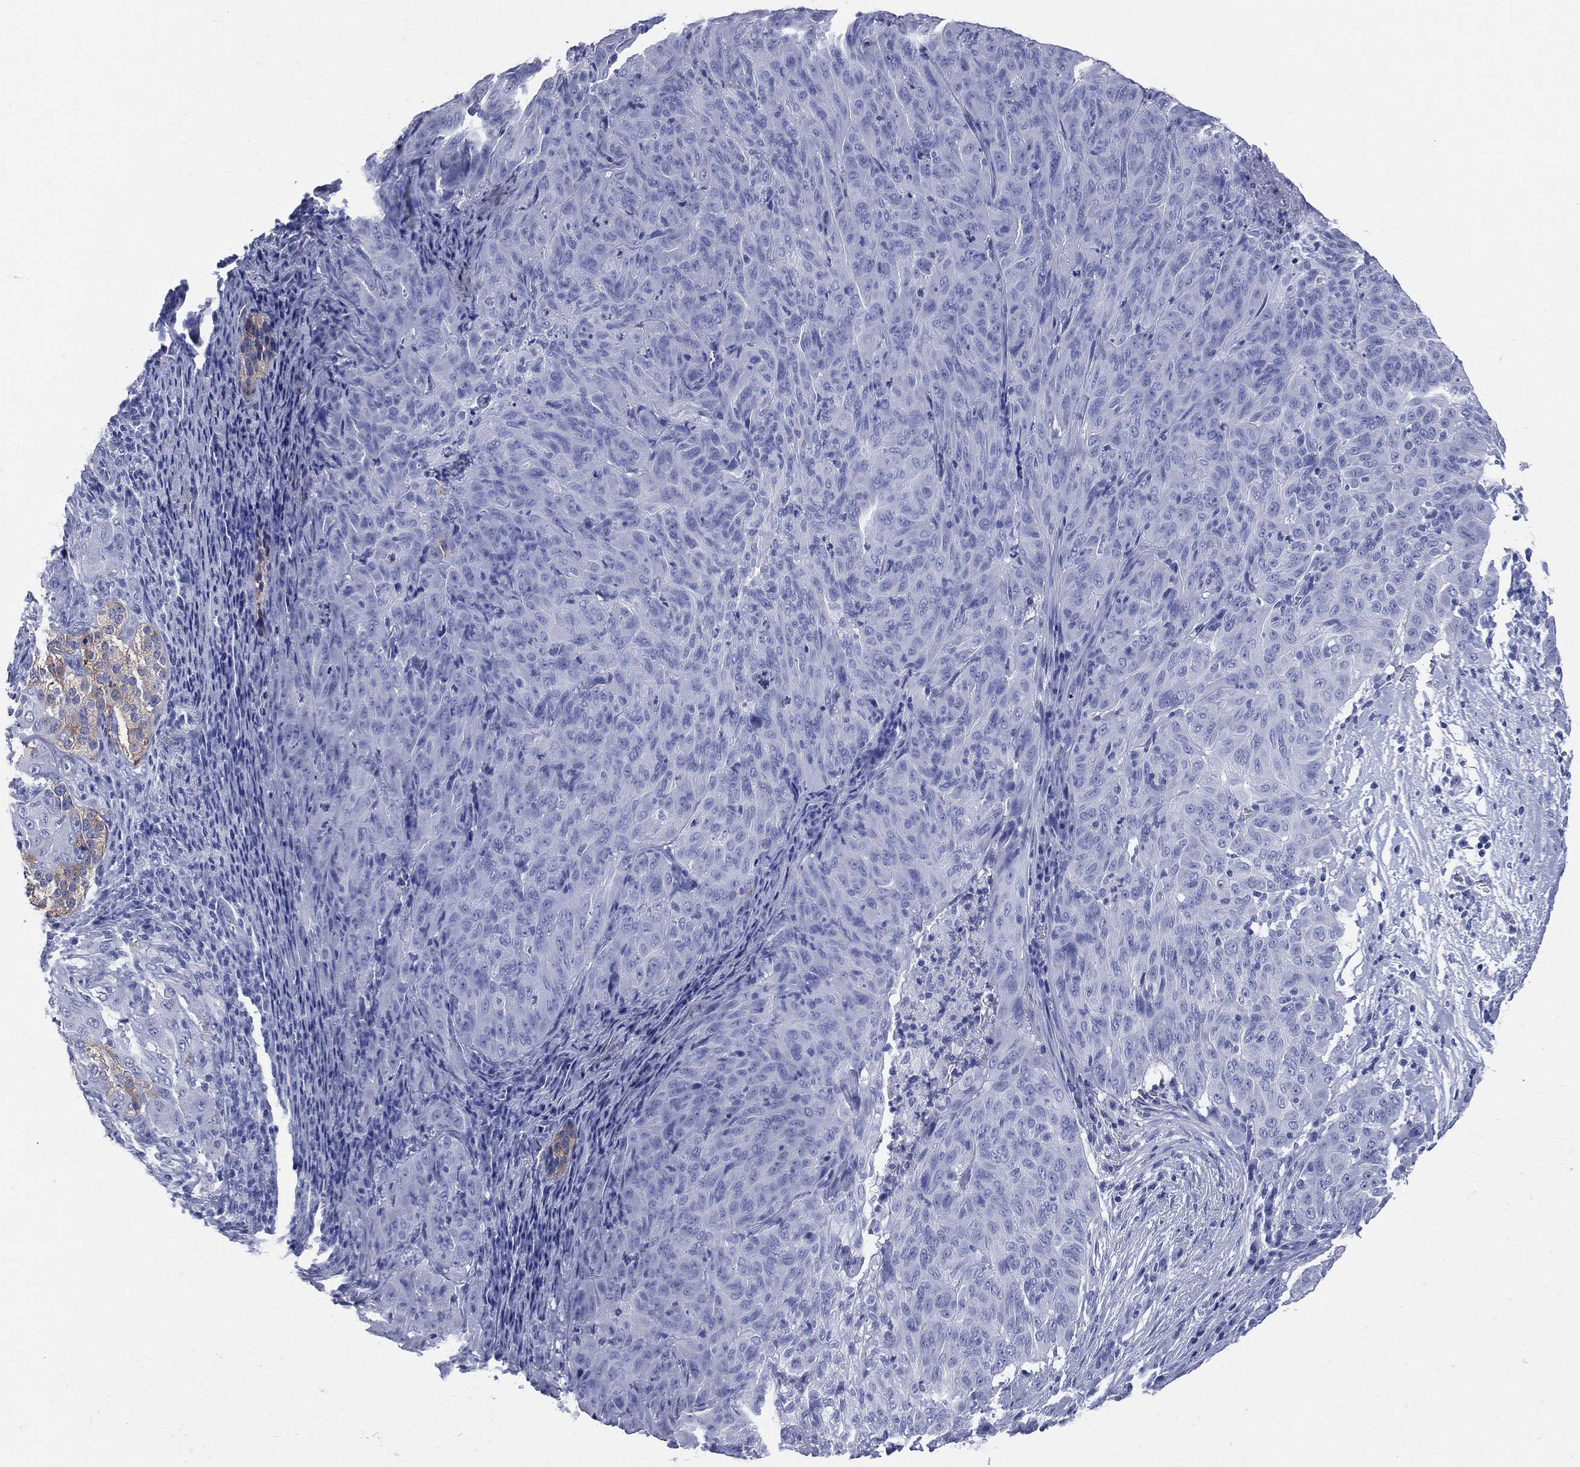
{"staining": {"intensity": "negative", "quantity": "none", "location": "none"}, "tissue": "pancreatic cancer", "cell_type": "Tumor cells", "image_type": "cancer", "snomed": [{"axis": "morphology", "description": "Adenocarcinoma, NOS"}, {"axis": "topography", "description": "Pancreas"}], "caption": "Human pancreatic cancer stained for a protein using immunohistochemistry reveals no staining in tumor cells.", "gene": "SYP", "patient": {"sex": "male", "age": 63}}